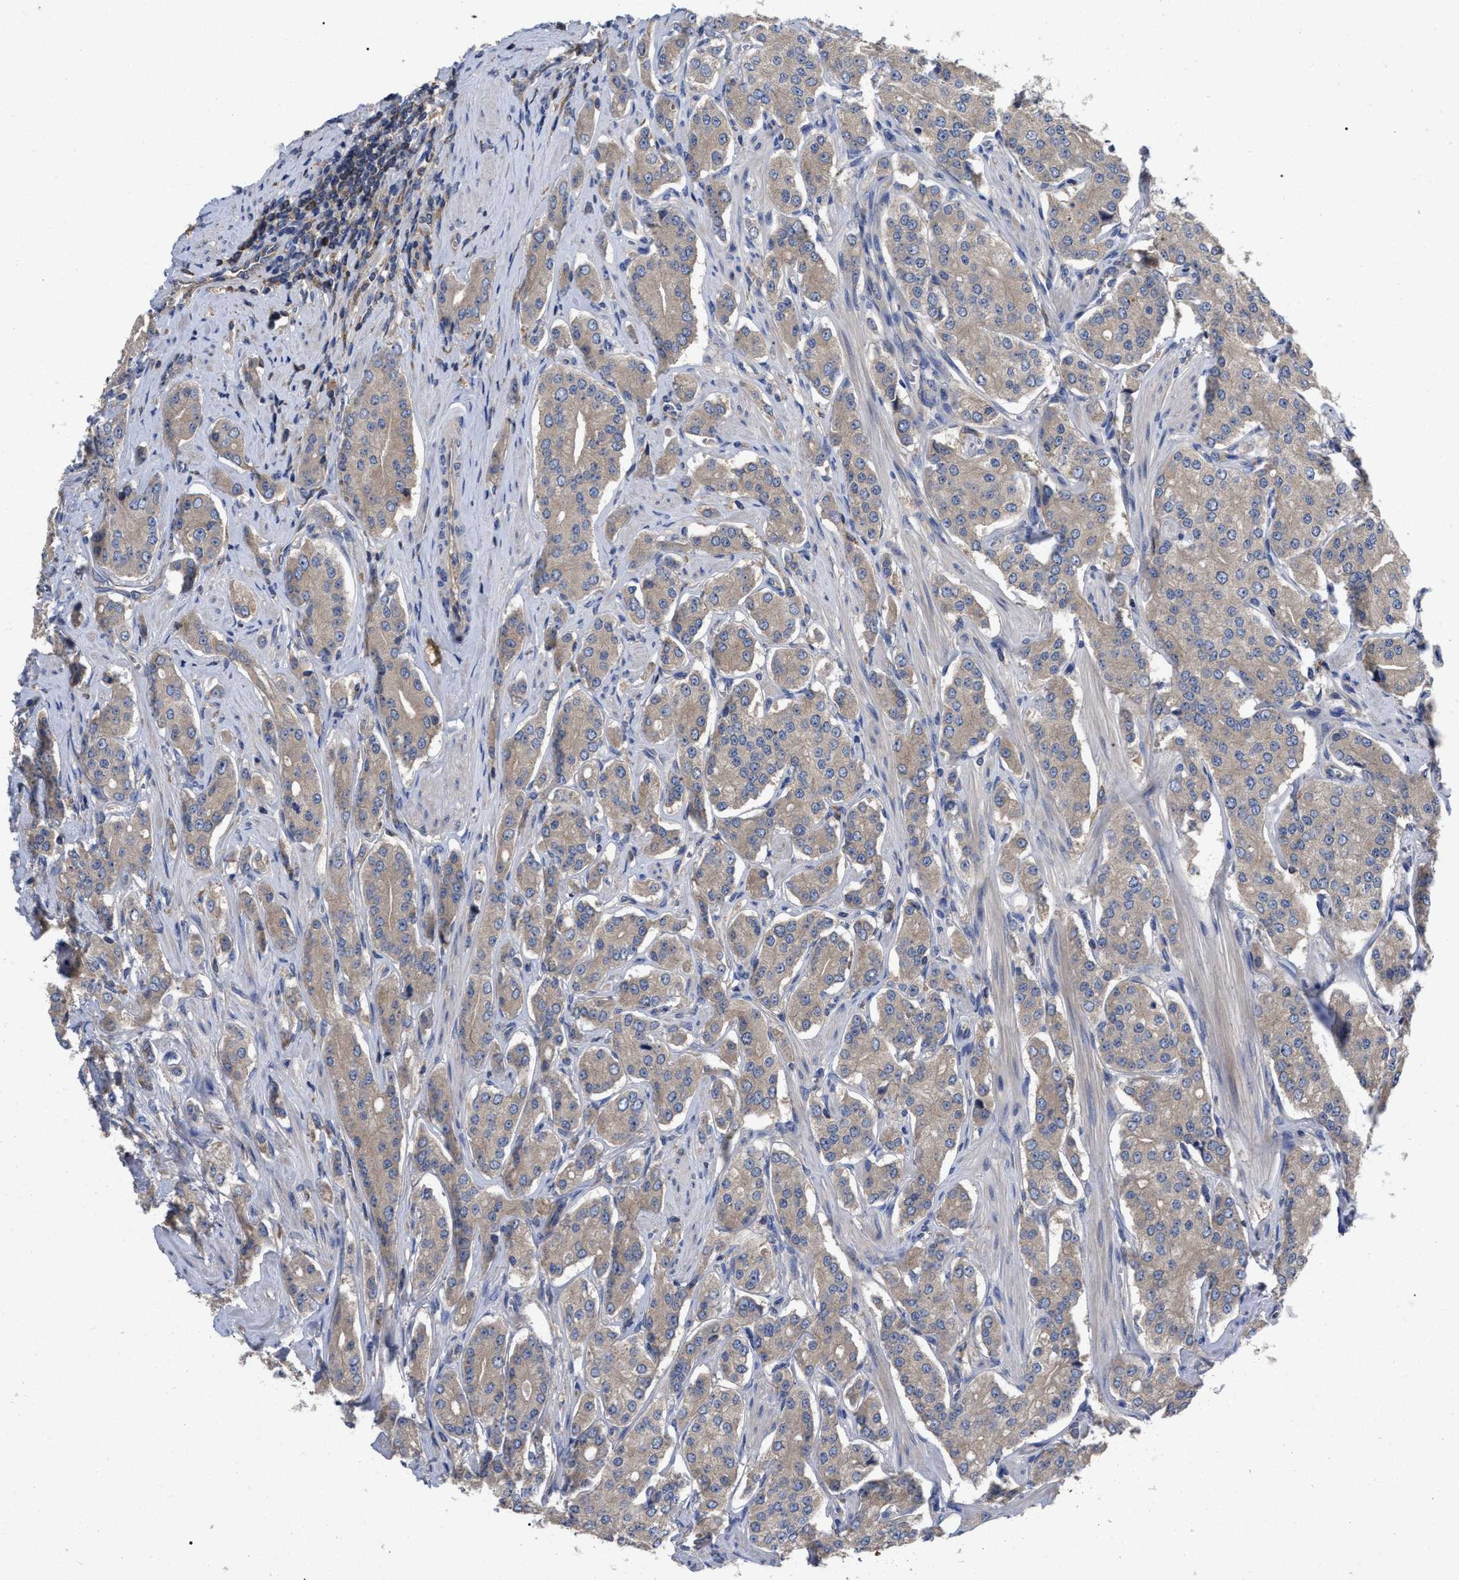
{"staining": {"intensity": "weak", "quantity": ">75%", "location": "cytoplasmic/membranous"}, "tissue": "prostate cancer", "cell_type": "Tumor cells", "image_type": "cancer", "snomed": [{"axis": "morphology", "description": "Adenocarcinoma, Low grade"}, {"axis": "topography", "description": "Prostate"}], "caption": "IHC staining of low-grade adenocarcinoma (prostate), which demonstrates low levels of weak cytoplasmic/membranous expression in approximately >75% of tumor cells indicating weak cytoplasmic/membranous protein positivity. The staining was performed using DAB (brown) for protein detection and nuclei were counterstained in hematoxylin (blue).", "gene": "RAP1GDS1", "patient": {"sex": "male", "age": 69}}